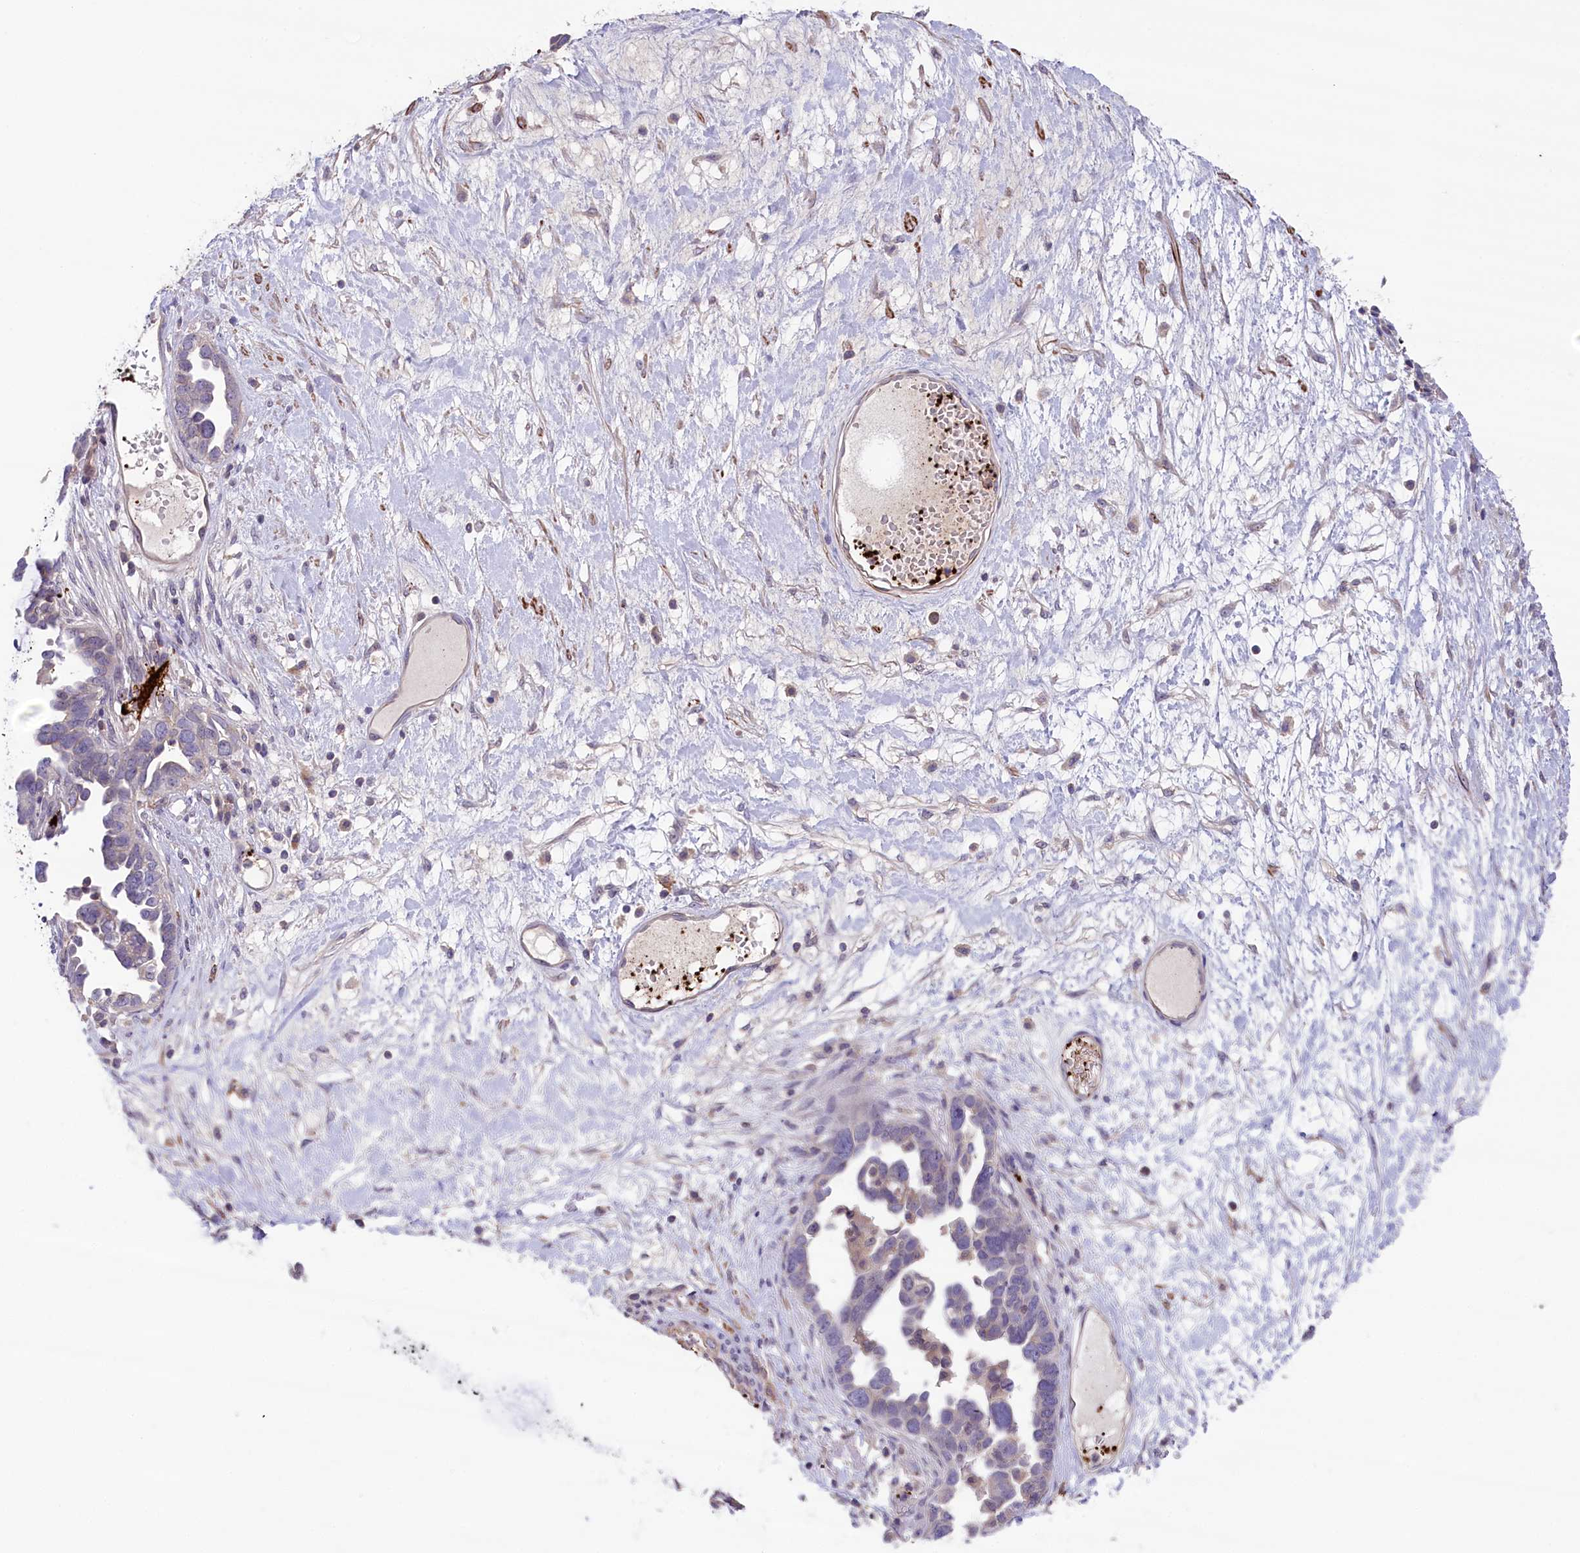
{"staining": {"intensity": "negative", "quantity": "none", "location": "none"}, "tissue": "ovarian cancer", "cell_type": "Tumor cells", "image_type": "cancer", "snomed": [{"axis": "morphology", "description": "Cystadenocarcinoma, serous, NOS"}, {"axis": "topography", "description": "Ovary"}], "caption": "This is a image of immunohistochemistry (IHC) staining of ovarian cancer (serous cystadenocarcinoma), which shows no positivity in tumor cells.", "gene": "HEATR3", "patient": {"sex": "female", "age": 54}}